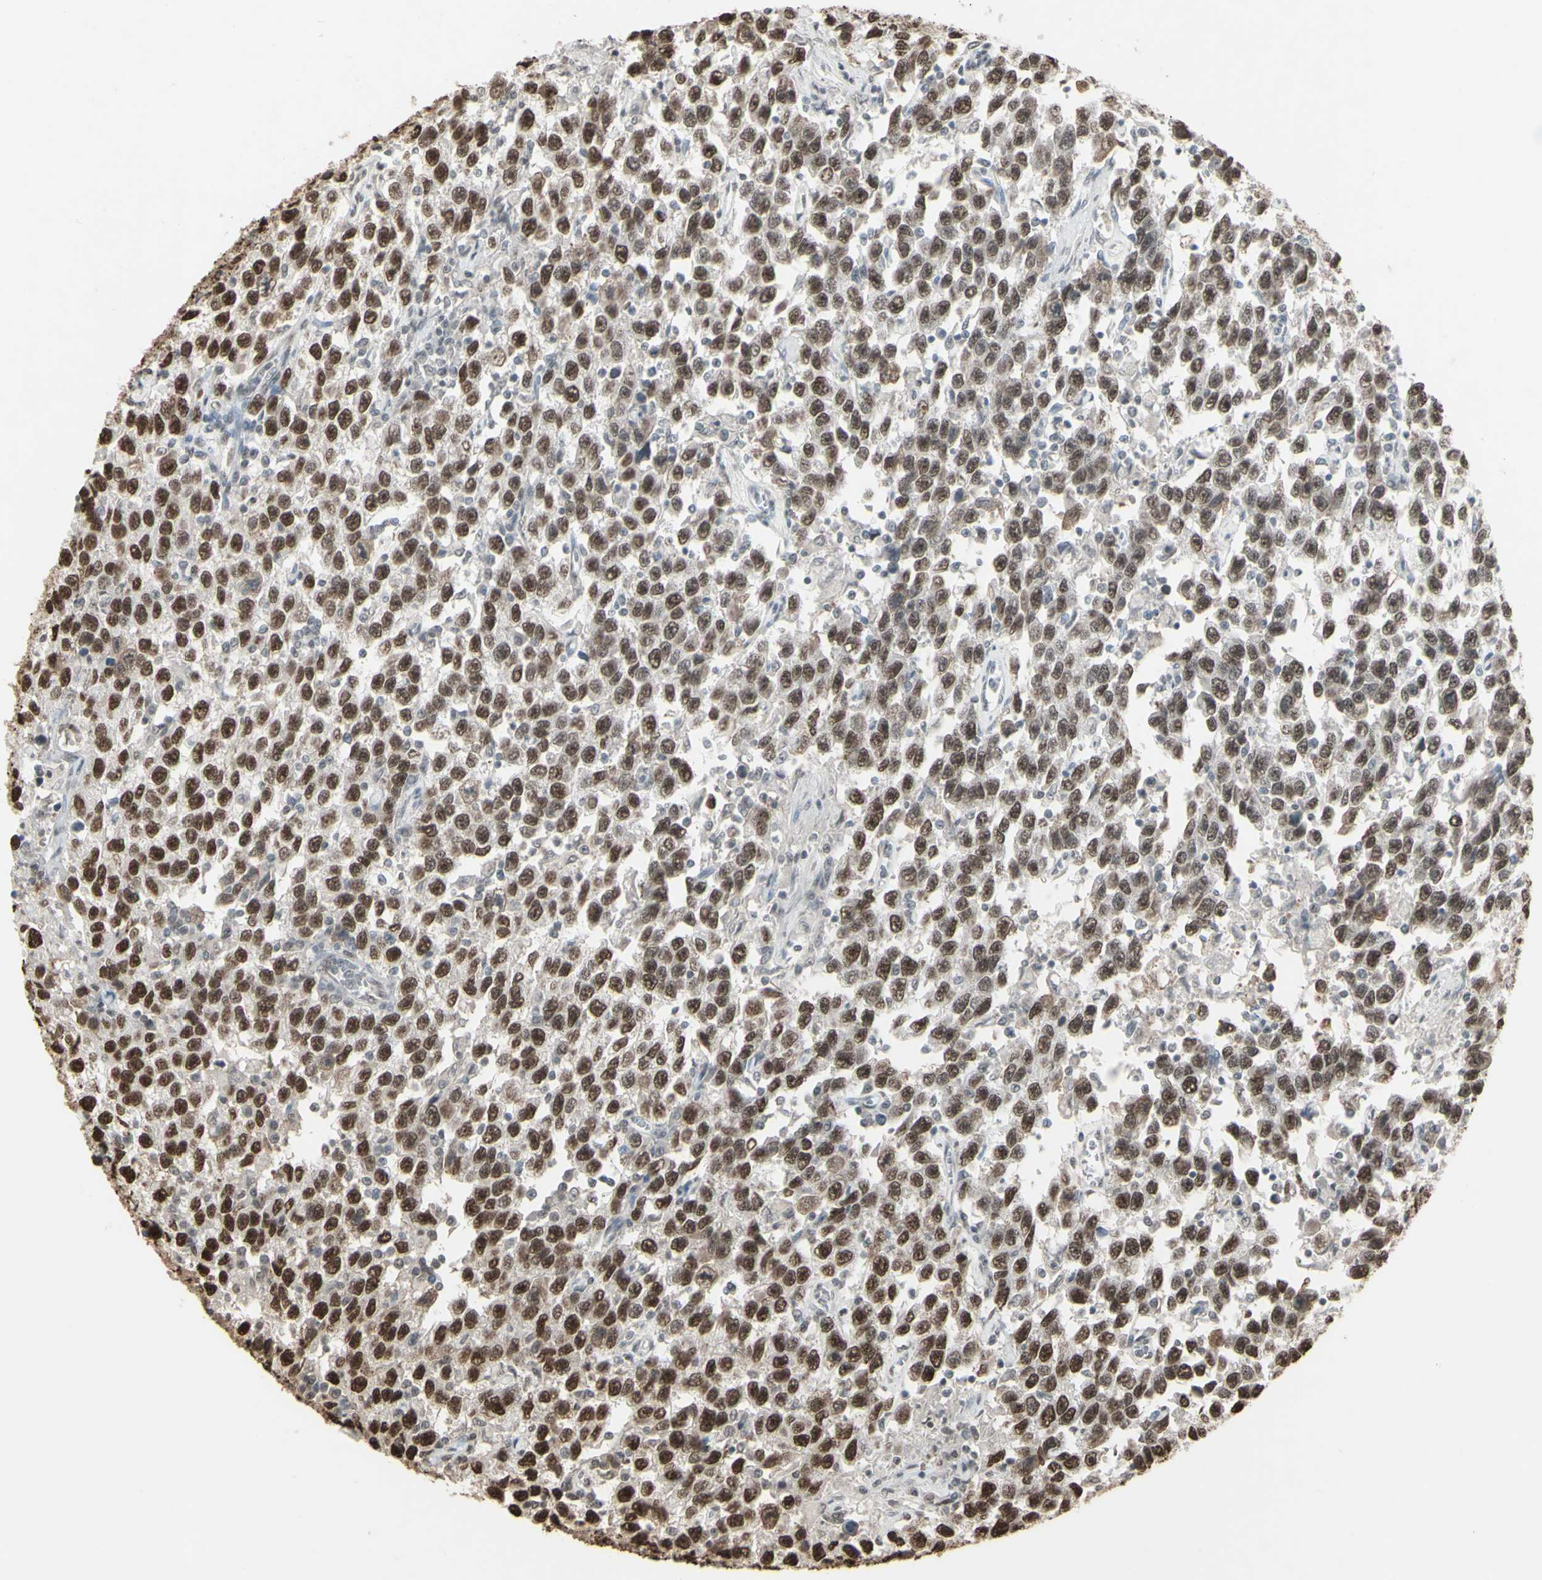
{"staining": {"intensity": "strong", "quantity": ">75%", "location": "nuclear"}, "tissue": "testis cancer", "cell_type": "Tumor cells", "image_type": "cancer", "snomed": [{"axis": "morphology", "description": "Seminoma, NOS"}, {"axis": "topography", "description": "Testis"}], "caption": "A brown stain labels strong nuclear expression of a protein in human testis seminoma tumor cells.", "gene": "TRIM28", "patient": {"sex": "male", "age": 41}}